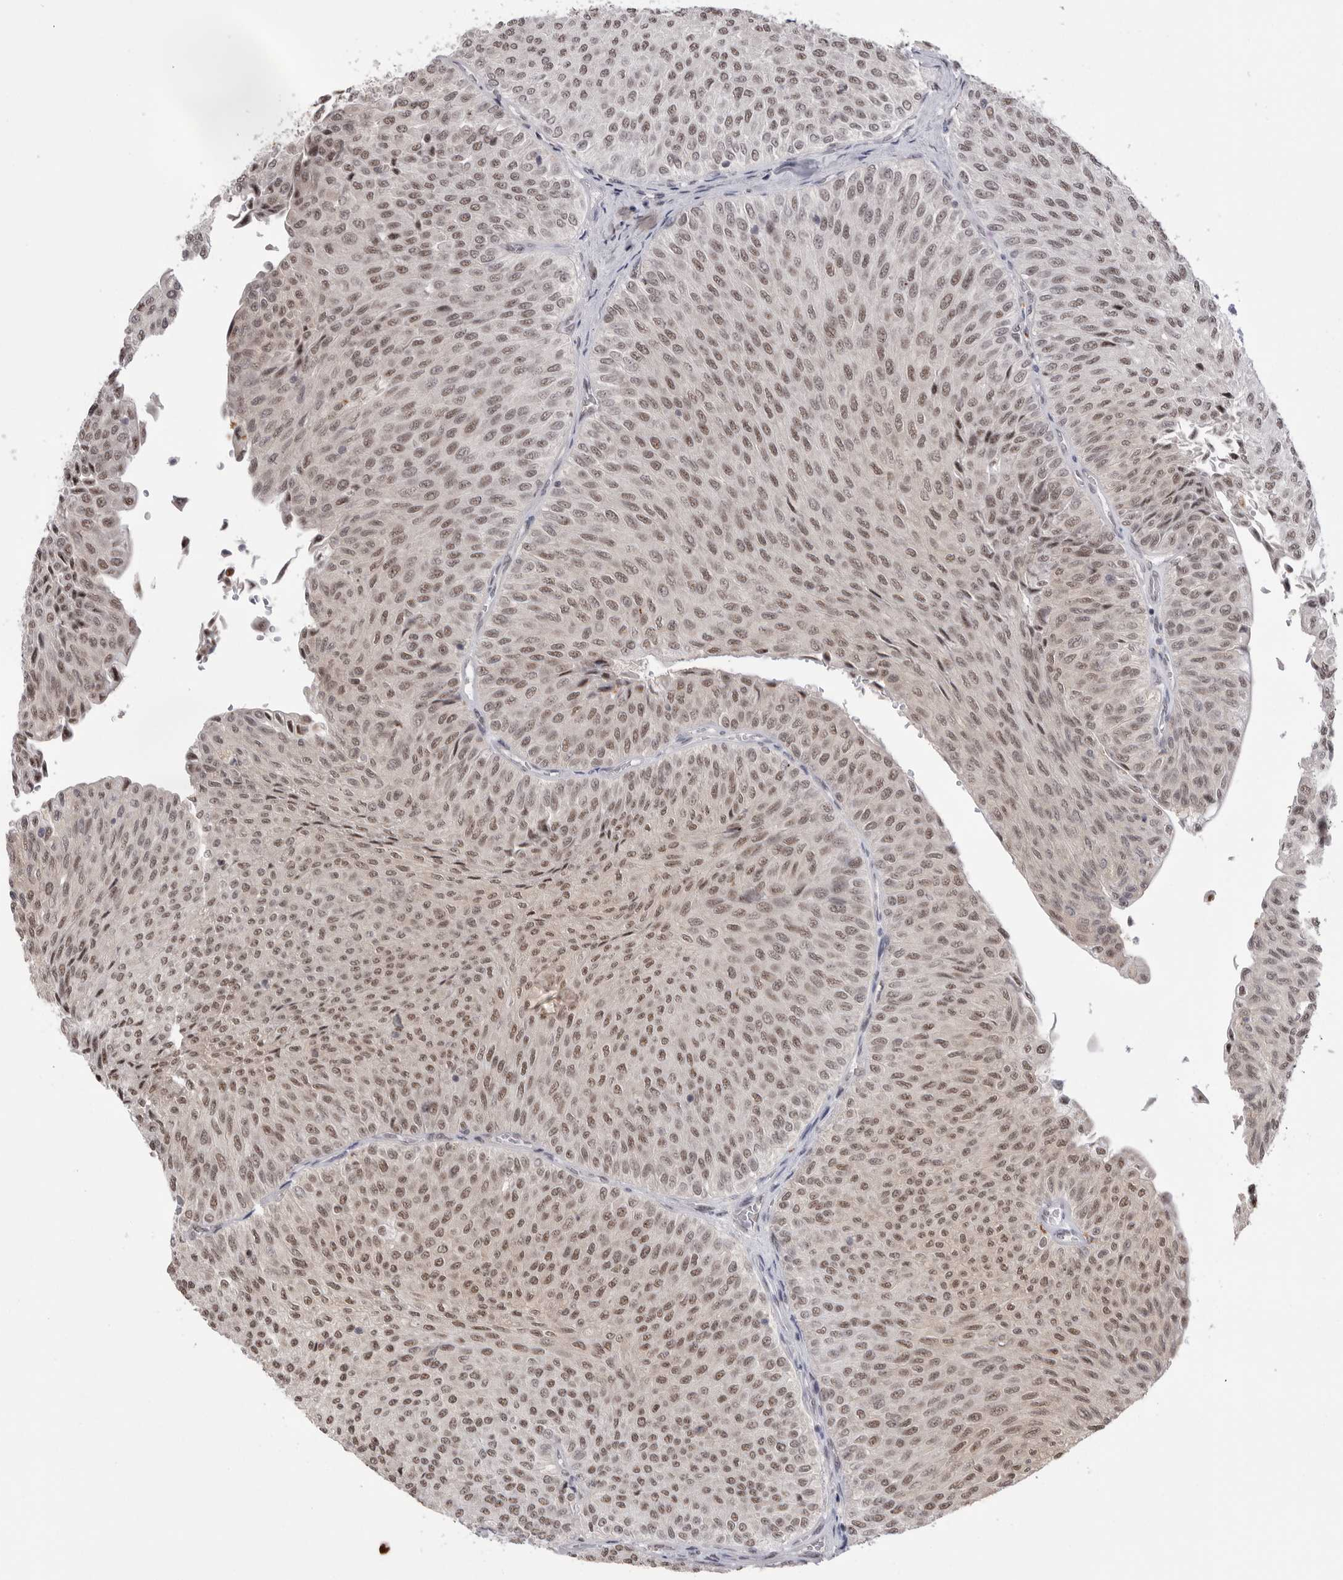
{"staining": {"intensity": "moderate", "quantity": "25%-75%", "location": "nuclear"}, "tissue": "urothelial cancer", "cell_type": "Tumor cells", "image_type": "cancer", "snomed": [{"axis": "morphology", "description": "Urothelial carcinoma, Low grade"}, {"axis": "topography", "description": "Urinary bladder"}], "caption": "About 25%-75% of tumor cells in urothelial cancer demonstrate moderate nuclear protein positivity as visualized by brown immunohistochemical staining.", "gene": "BCLAF3", "patient": {"sex": "male", "age": 78}}